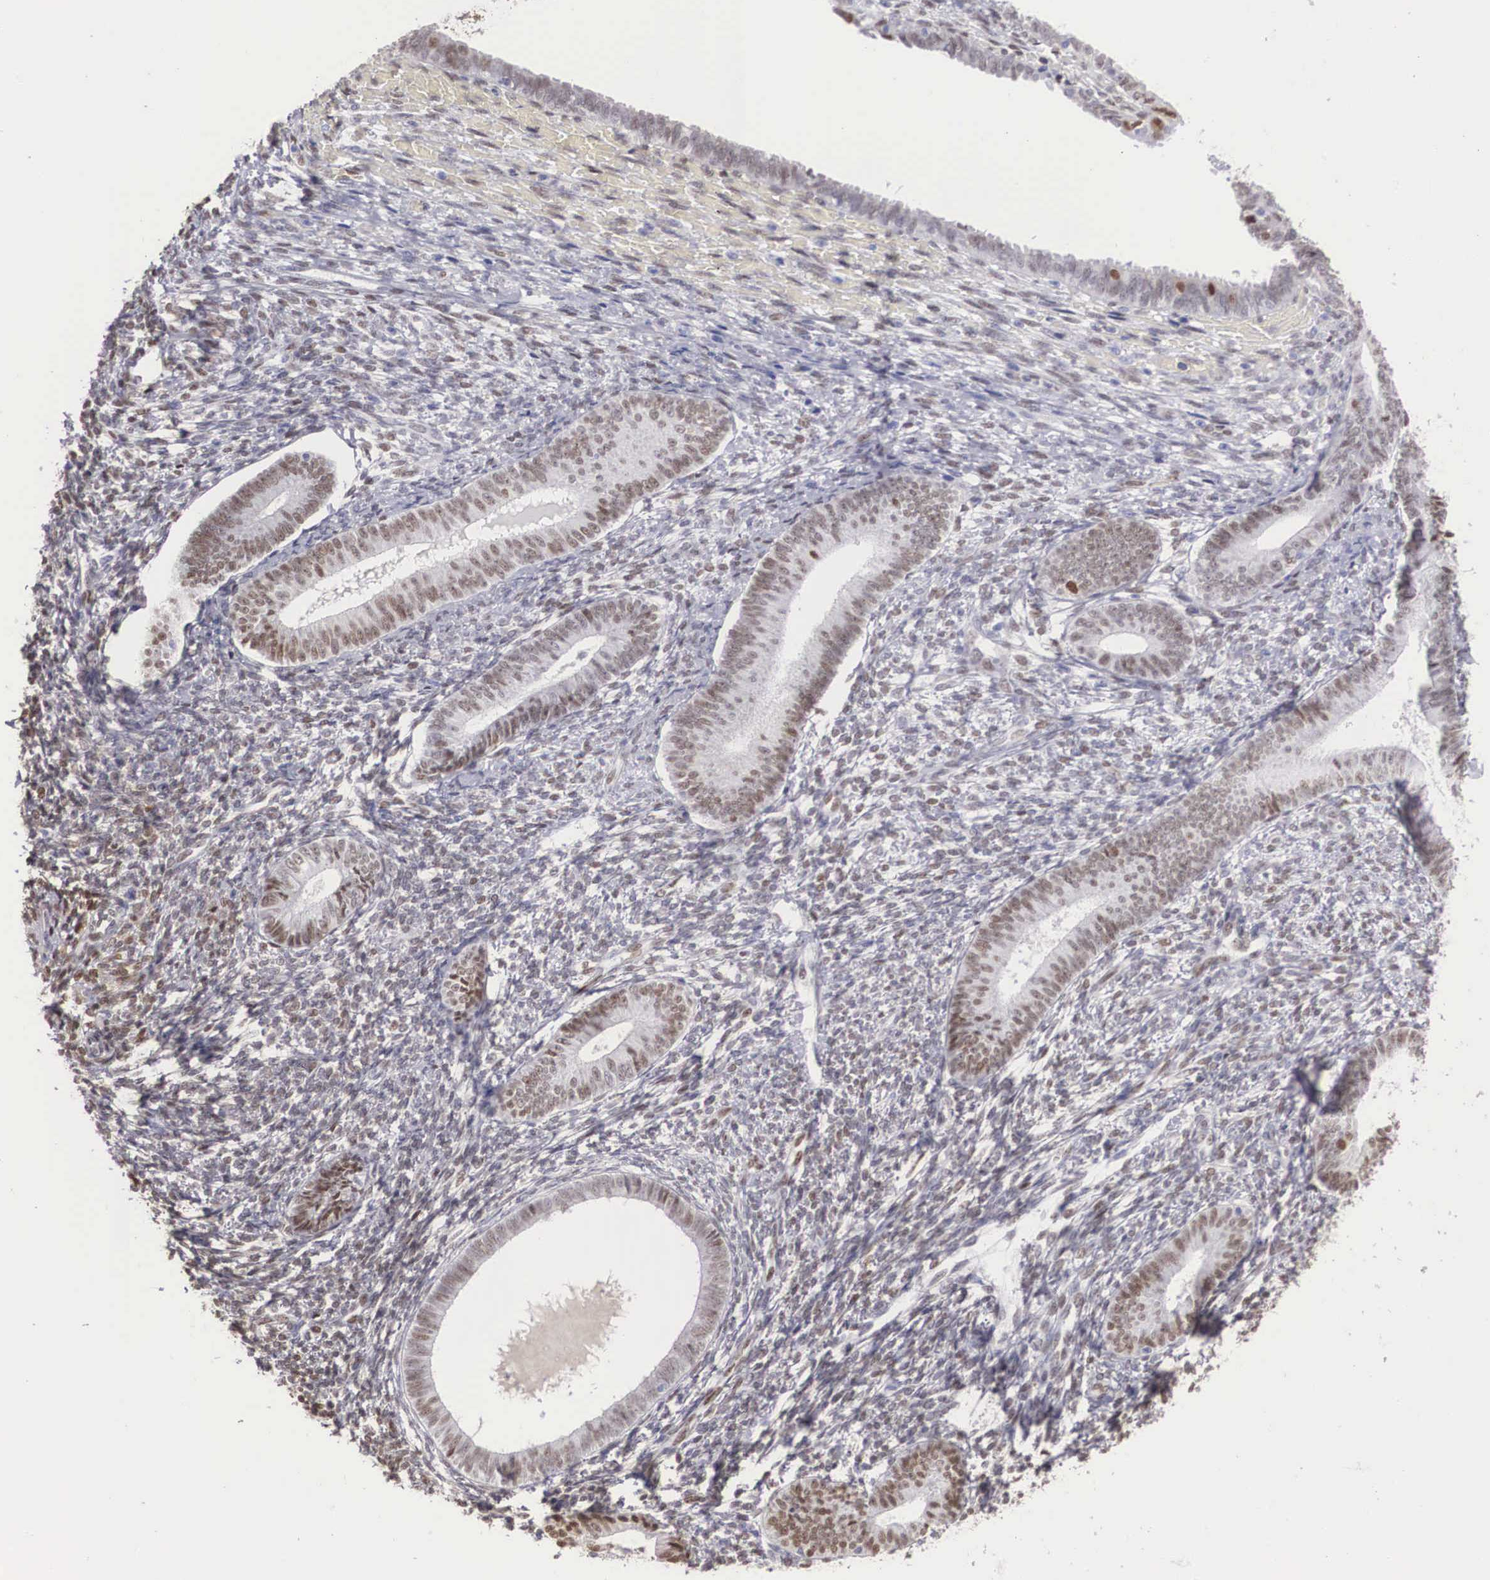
{"staining": {"intensity": "moderate", "quantity": "25%-75%", "location": "nuclear"}, "tissue": "endometrium", "cell_type": "Cells in endometrial stroma", "image_type": "normal", "snomed": [{"axis": "morphology", "description": "Normal tissue, NOS"}, {"axis": "topography", "description": "Endometrium"}], "caption": "Moderate nuclear positivity for a protein is appreciated in about 25%-75% of cells in endometrial stroma of normal endometrium using IHC.", "gene": "HMGN5", "patient": {"sex": "female", "age": 82}}